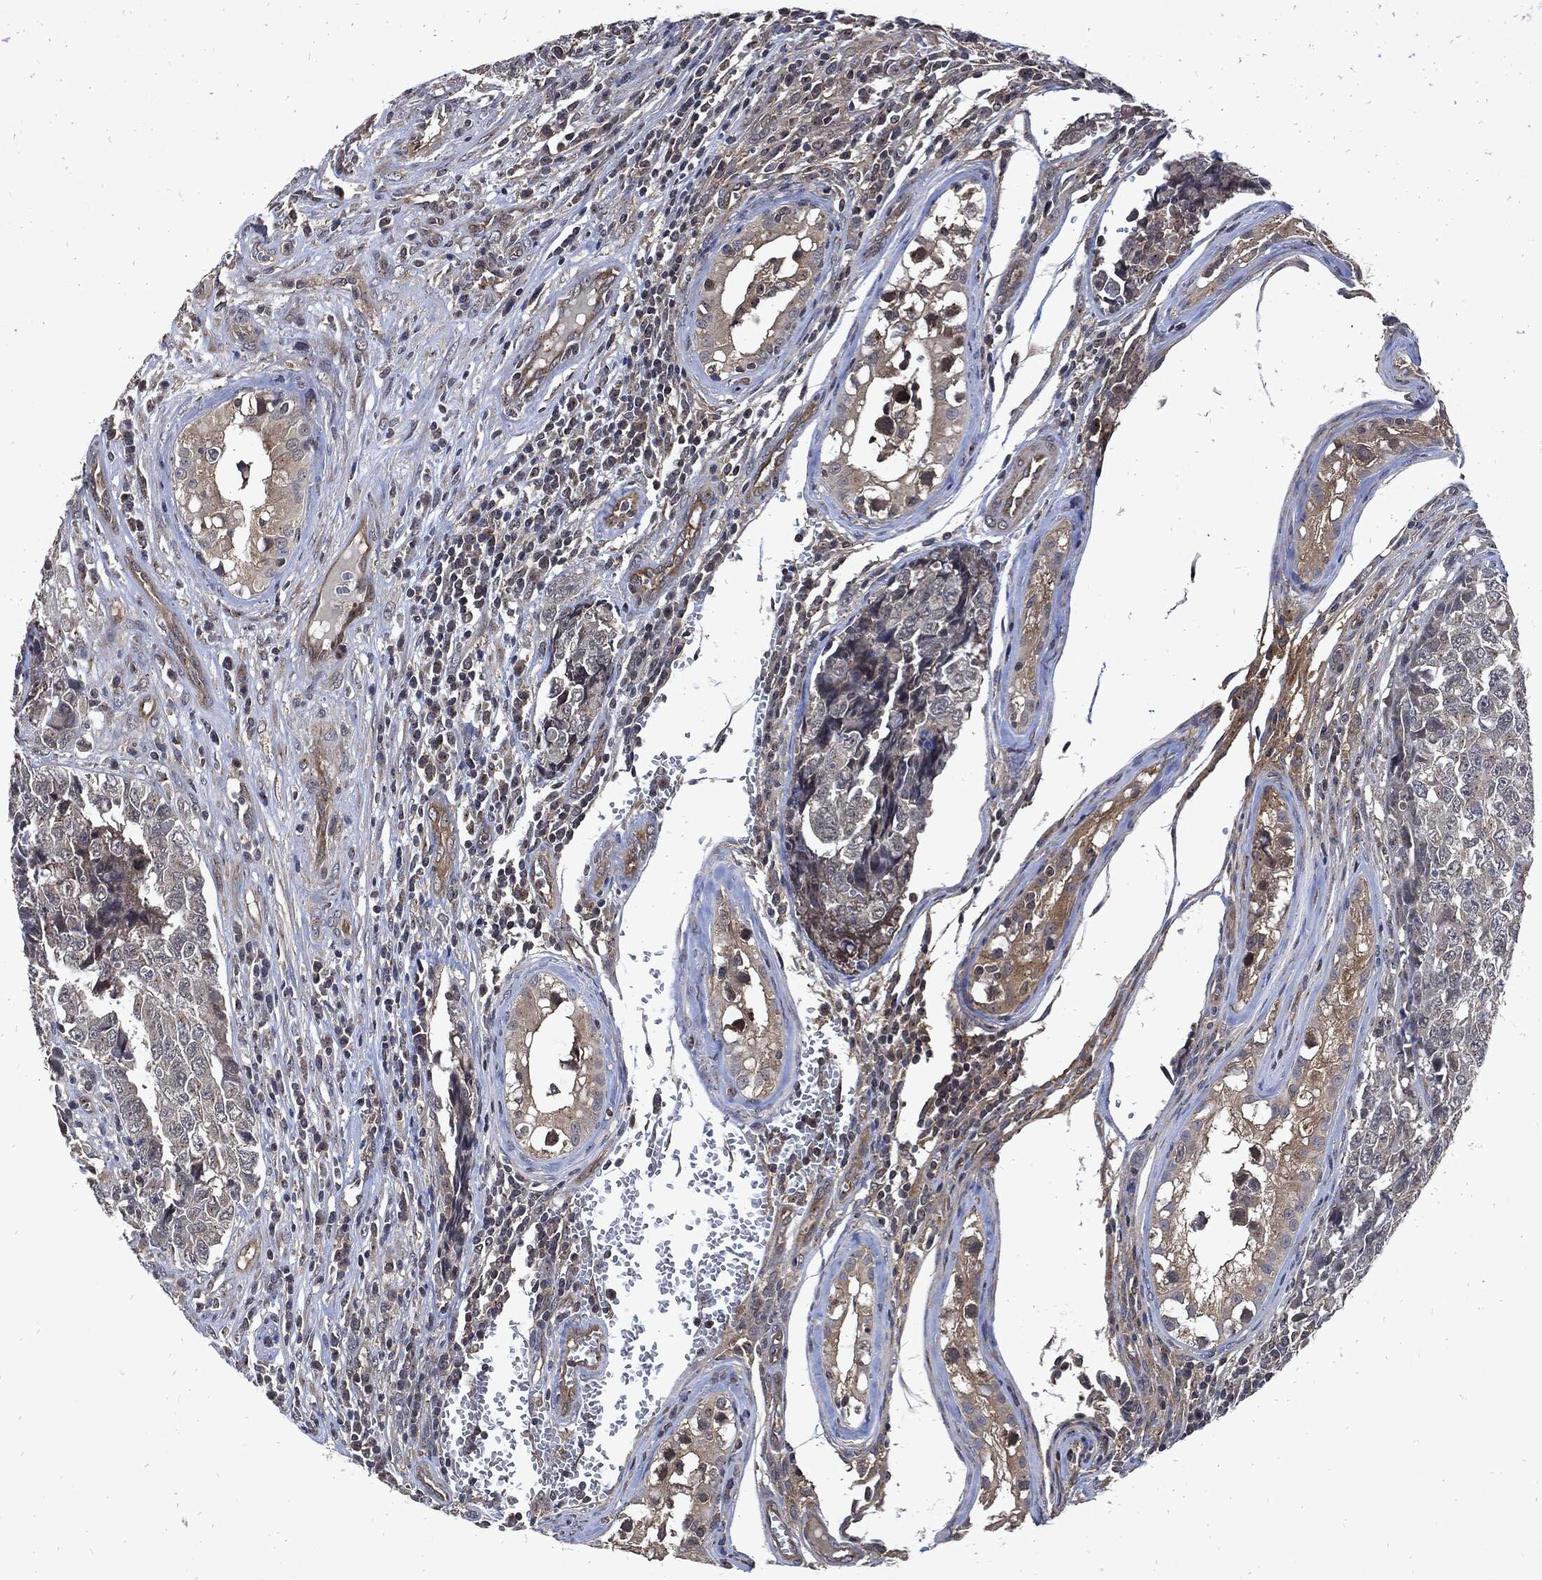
{"staining": {"intensity": "negative", "quantity": "none", "location": "none"}, "tissue": "testis cancer", "cell_type": "Tumor cells", "image_type": "cancer", "snomed": [{"axis": "morphology", "description": "Carcinoma, Embryonal, NOS"}, {"axis": "topography", "description": "Testis"}], "caption": "This is a image of immunohistochemistry staining of testis embryonal carcinoma, which shows no positivity in tumor cells.", "gene": "DCTN1", "patient": {"sex": "male", "age": 23}}